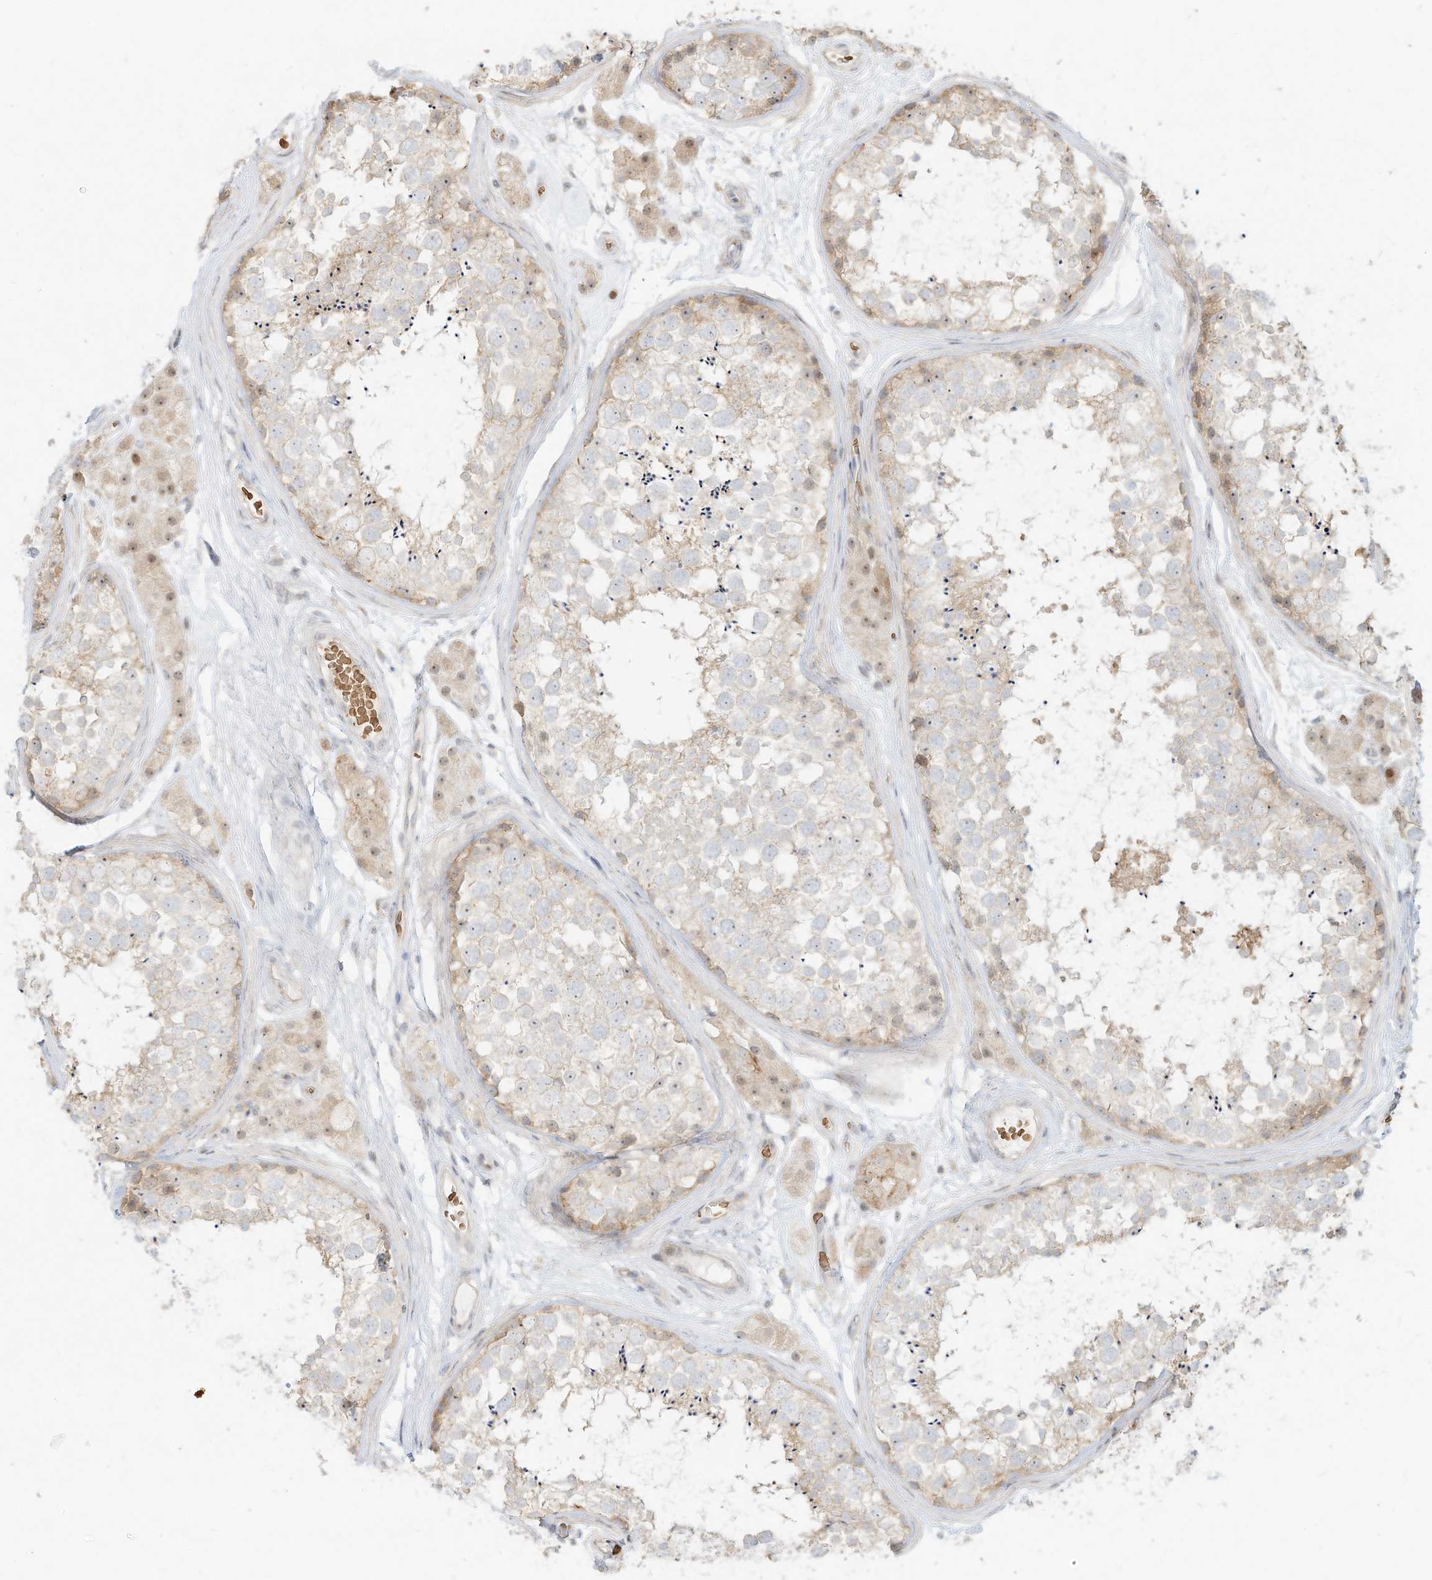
{"staining": {"intensity": "moderate", "quantity": "<25%", "location": "cytoplasmic/membranous"}, "tissue": "testis", "cell_type": "Cells in seminiferous ducts", "image_type": "normal", "snomed": [{"axis": "morphology", "description": "Normal tissue, NOS"}, {"axis": "topography", "description": "Testis"}], "caption": "The histopathology image demonstrates staining of benign testis, revealing moderate cytoplasmic/membranous protein positivity (brown color) within cells in seminiferous ducts.", "gene": "OFD1", "patient": {"sex": "male", "age": 56}}